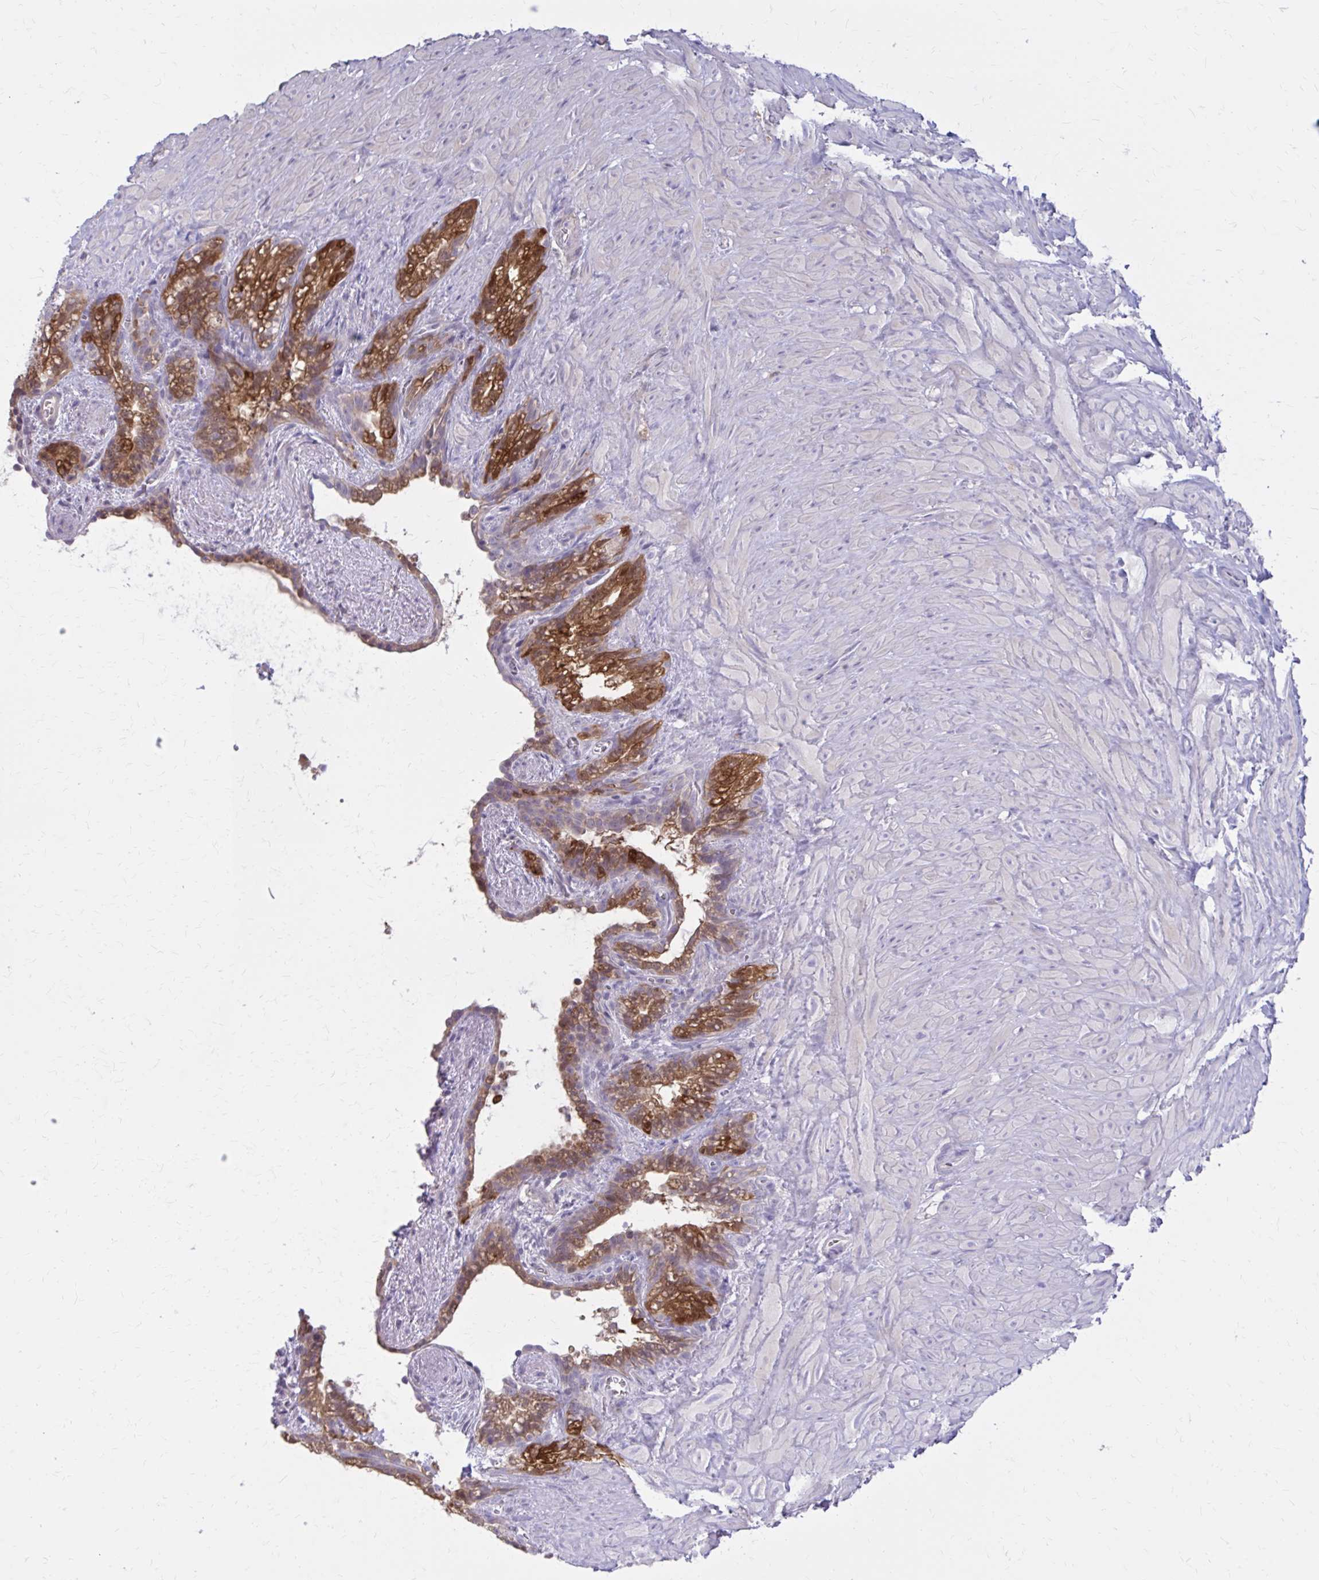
{"staining": {"intensity": "strong", "quantity": ">75%", "location": "cytoplasmic/membranous"}, "tissue": "seminal vesicle", "cell_type": "Glandular cells", "image_type": "normal", "snomed": [{"axis": "morphology", "description": "Normal tissue, NOS"}, {"axis": "topography", "description": "Seminal veicle"}], "caption": "Immunohistochemistry of unremarkable seminal vesicle exhibits high levels of strong cytoplasmic/membranous positivity in about >75% of glandular cells. (Stains: DAB (3,3'-diaminobenzidine) in brown, nuclei in blue, Microscopy: brightfield microscopy at high magnification).", "gene": "DBI", "patient": {"sex": "male", "age": 76}}